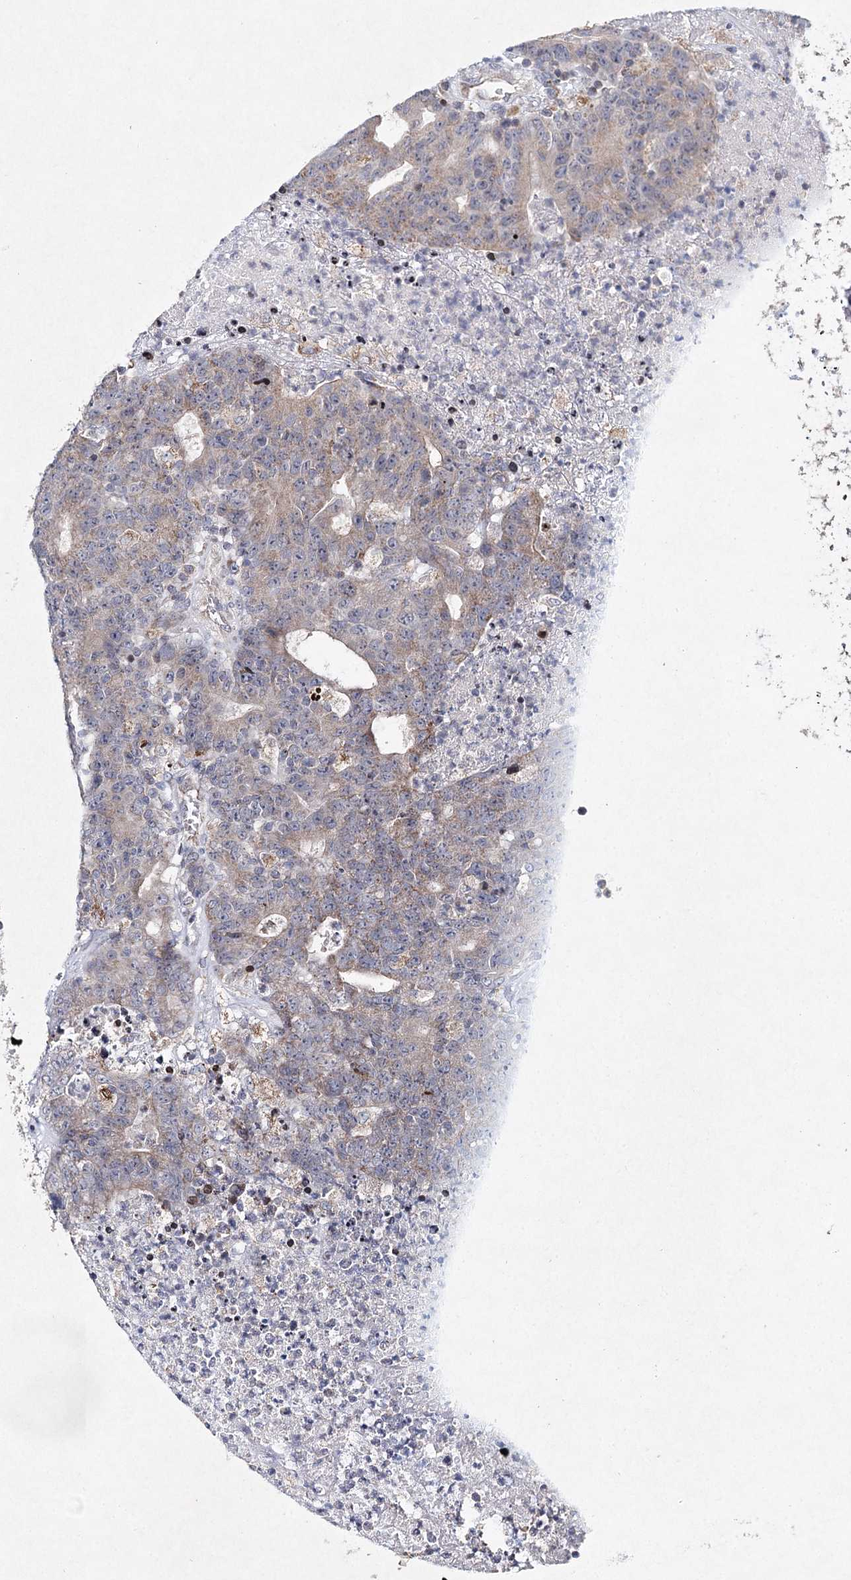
{"staining": {"intensity": "weak", "quantity": "<25%", "location": "cytoplasmic/membranous"}, "tissue": "colorectal cancer", "cell_type": "Tumor cells", "image_type": "cancer", "snomed": [{"axis": "morphology", "description": "Adenocarcinoma, NOS"}, {"axis": "topography", "description": "Colon"}], "caption": "Immunohistochemistry of human adenocarcinoma (colorectal) demonstrates no positivity in tumor cells. (DAB immunohistochemistry (IHC) visualized using brightfield microscopy, high magnification).", "gene": "XPO6", "patient": {"sex": "female", "age": 75}}